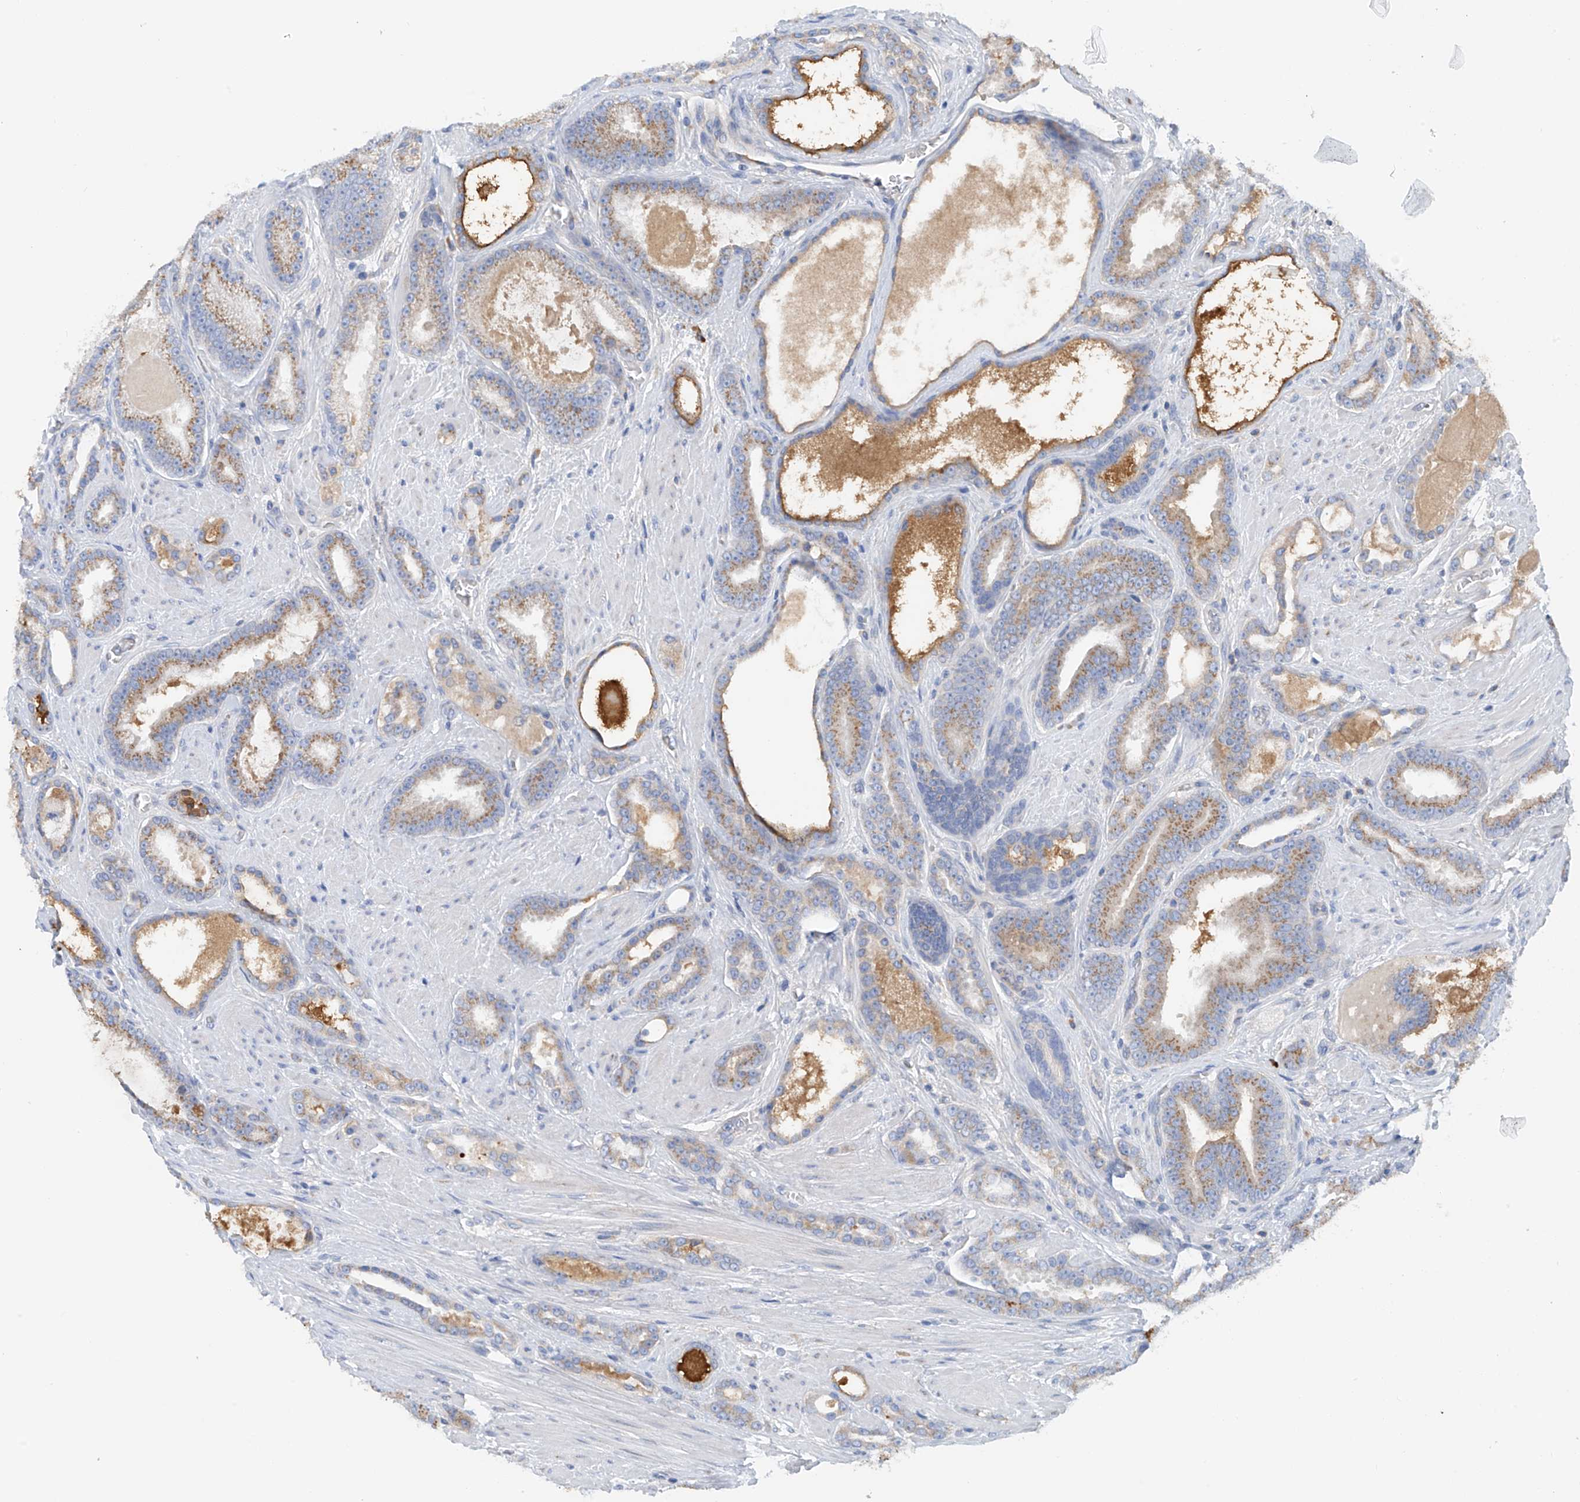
{"staining": {"intensity": "moderate", "quantity": "25%-75%", "location": "cytoplasmic/membranous"}, "tissue": "prostate cancer", "cell_type": "Tumor cells", "image_type": "cancer", "snomed": [{"axis": "morphology", "description": "Adenocarcinoma, High grade"}, {"axis": "topography", "description": "Prostate"}], "caption": "Immunohistochemical staining of high-grade adenocarcinoma (prostate) reveals medium levels of moderate cytoplasmic/membranous staining in about 25%-75% of tumor cells.", "gene": "SLC5A11", "patient": {"sex": "male", "age": 60}}